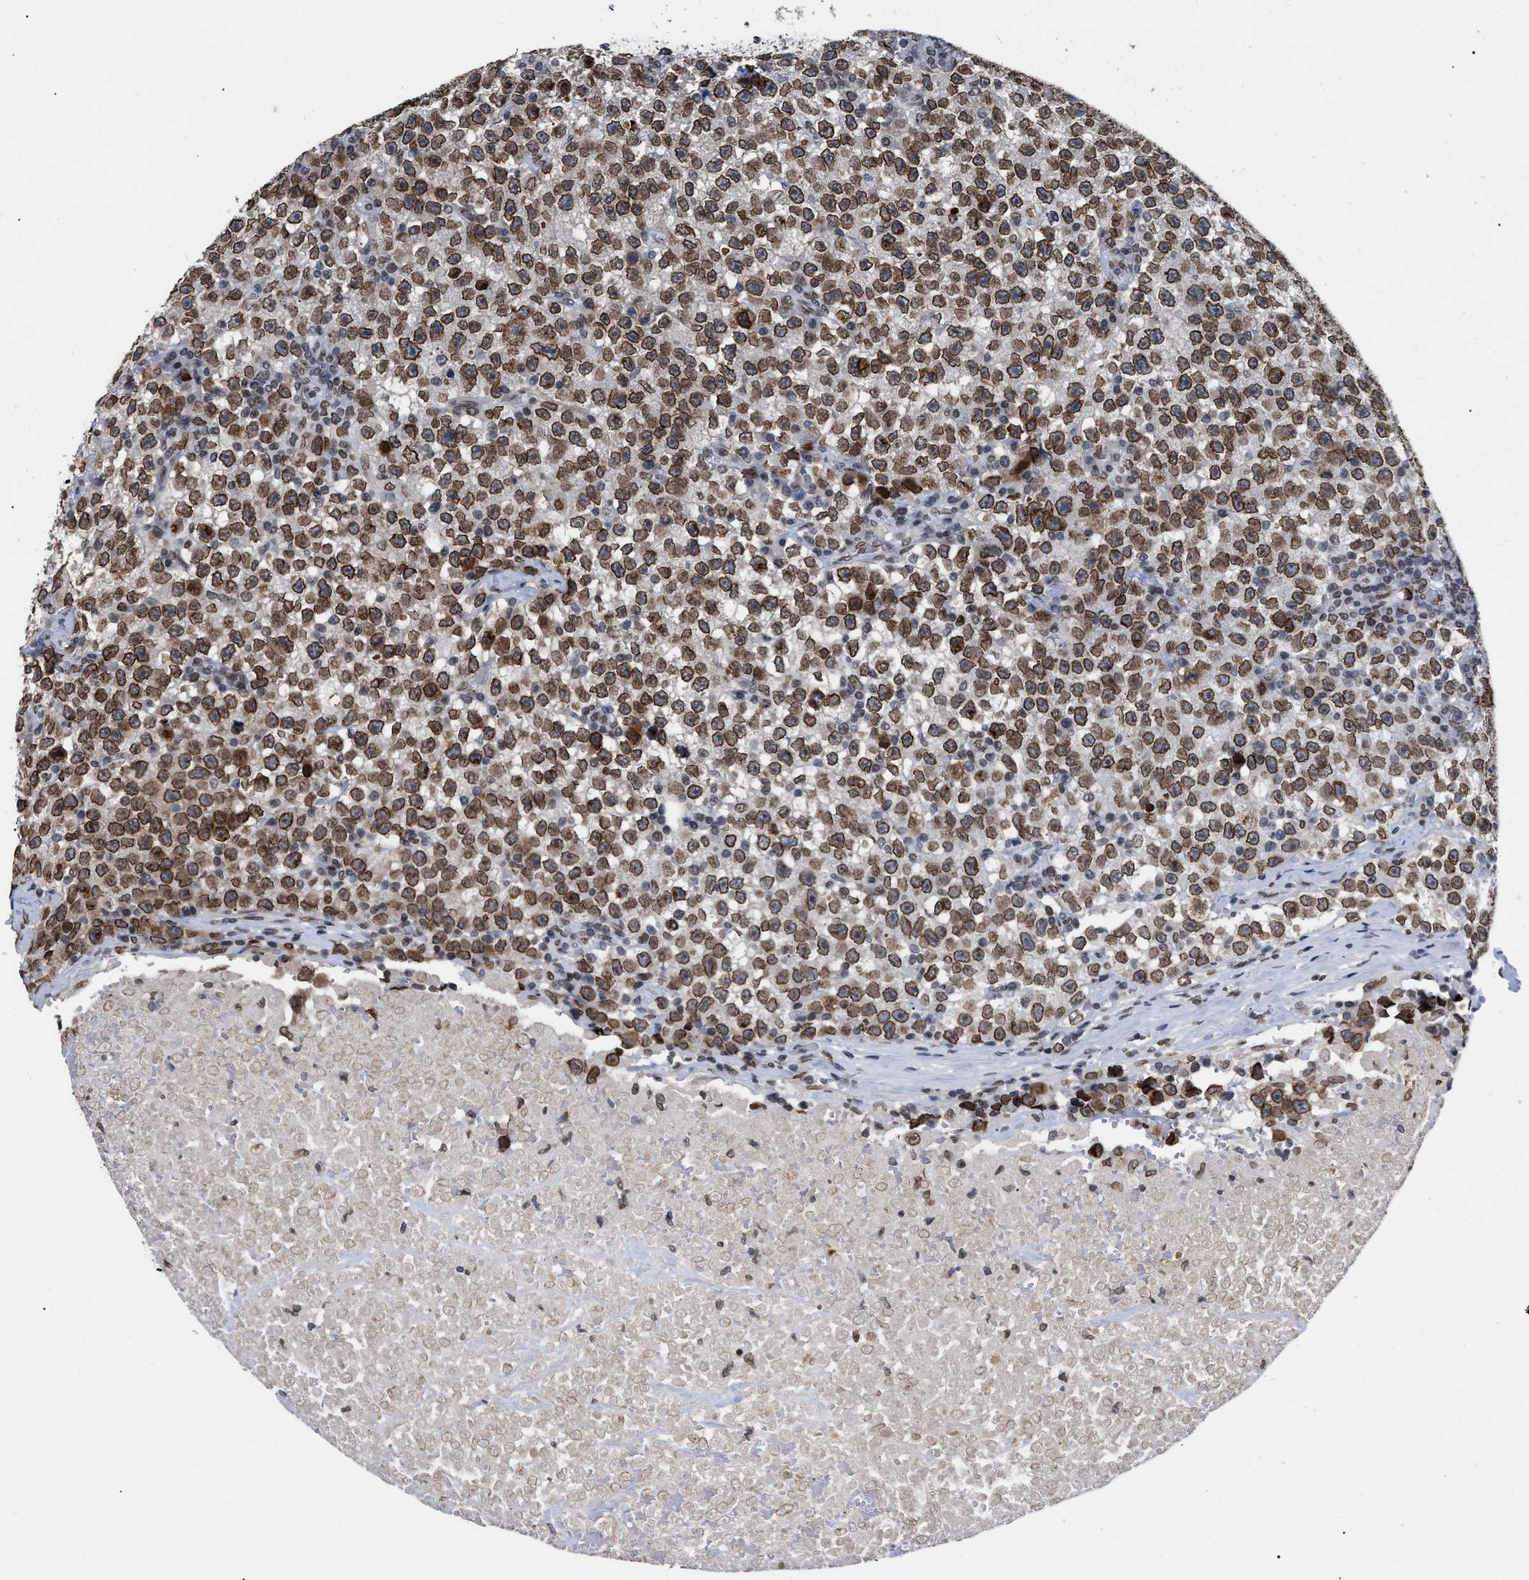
{"staining": {"intensity": "moderate", "quantity": ">75%", "location": "cytoplasmic/membranous,nuclear"}, "tissue": "testis cancer", "cell_type": "Tumor cells", "image_type": "cancer", "snomed": [{"axis": "morphology", "description": "Seminoma, NOS"}, {"axis": "topography", "description": "Testis"}], "caption": "IHC staining of testis seminoma, which demonstrates medium levels of moderate cytoplasmic/membranous and nuclear expression in approximately >75% of tumor cells indicating moderate cytoplasmic/membranous and nuclear protein expression. The staining was performed using DAB (brown) for protein detection and nuclei were counterstained in hematoxylin (blue).", "gene": "TPR", "patient": {"sex": "male", "age": 22}}